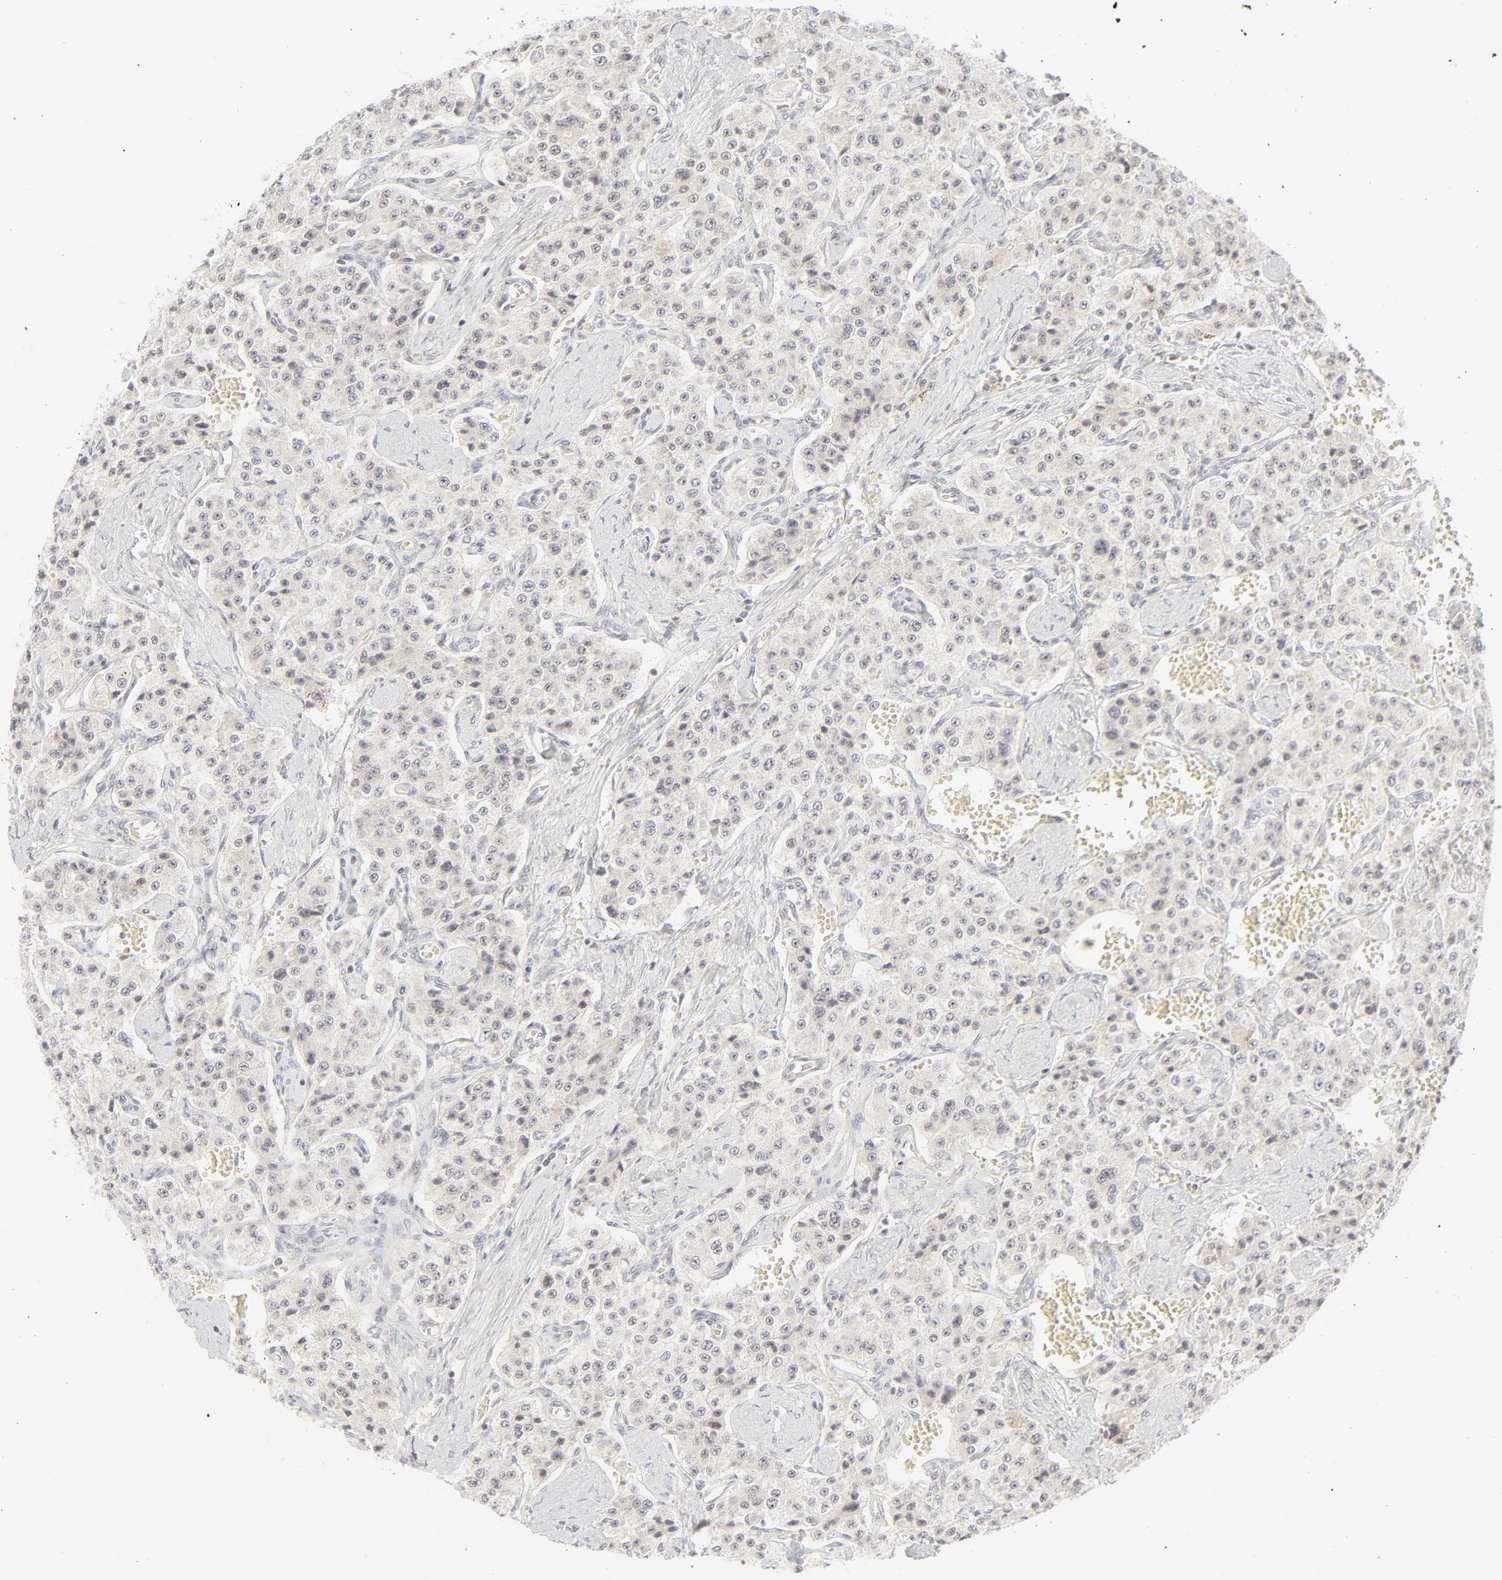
{"staining": {"intensity": "negative", "quantity": "none", "location": "none"}, "tissue": "carcinoid", "cell_type": "Tumor cells", "image_type": "cancer", "snomed": [{"axis": "morphology", "description": "Carcinoid, malignant, NOS"}, {"axis": "topography", "description": "Small intestine"}], "caption": "The photomicrograph exhibits no staining of tumor cells in carcinoid (malignant).", "gene": "PRKCB", "patient": {"sex": "male", "age": 52}}